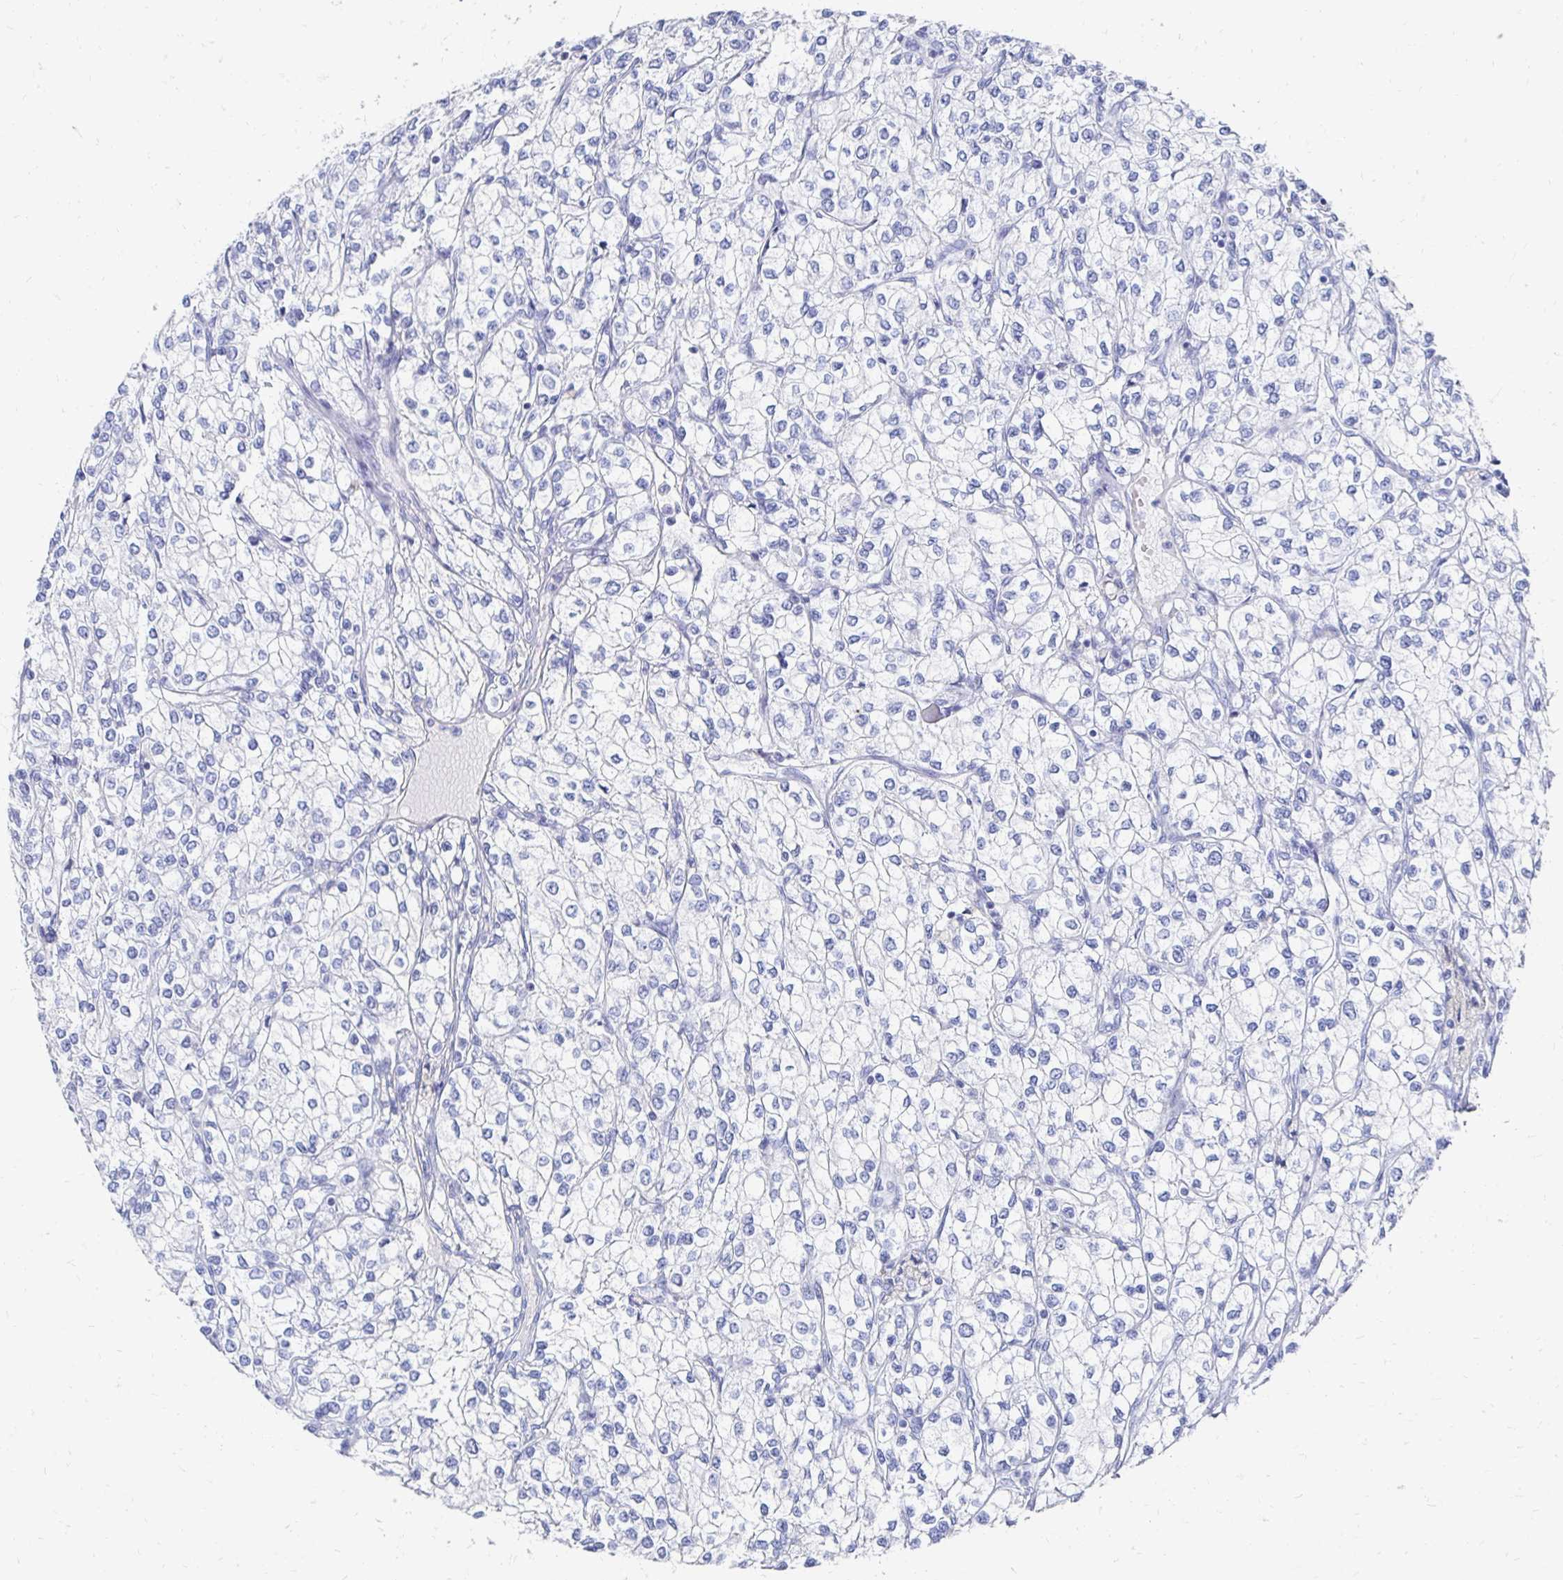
{"staining": {"intensity": "negative", "quantity": "none", "location": "none"}, "tissue": "renal cancer", "cell_type": "Tumor cells", "image_type": "cancer", "snomed": [{"axis": "morphology", "description": "Adenocarcinoma, NOS"}, {"axis": "topography", "description": "Kidney"}], "caption": "There is no significant positivity in tumor cells of renal cancer (adenocarcinoma). (Brightfield microscopy of DAB IHC at high magnification).", "gene": "CST6", "patient": {"sex": "male", "age": 80}}